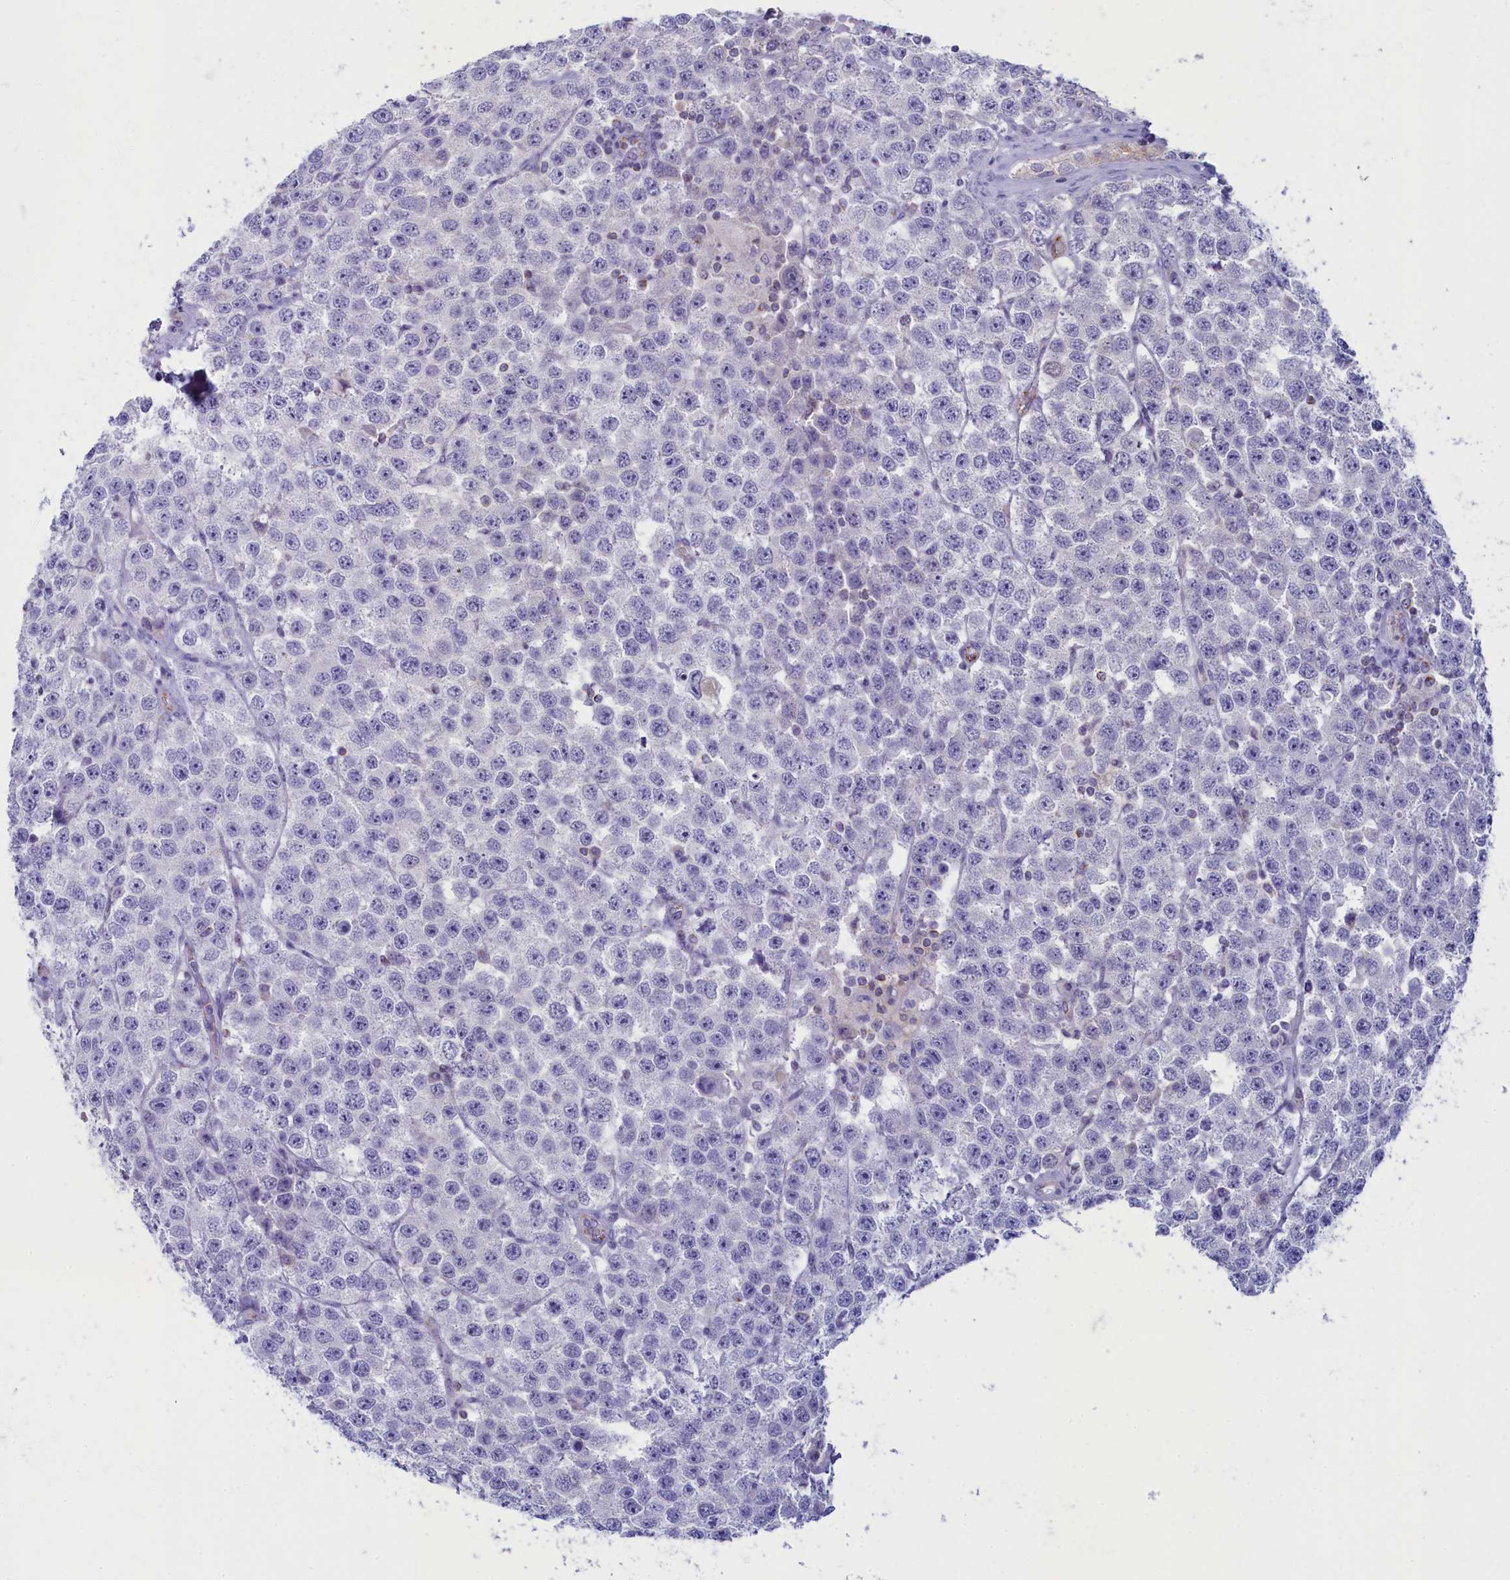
{"staining": {"intensity": "negative", "quantity": "none", "location": "none"}, "tissue": "testis cancer", "cell_type": "Tumor cells", "image_type": "cancer", "snomed": [{"axis": "morphology", "description": "Seminoma, NOS"}, {"axis": "topography", "description": "Testis"}], "caption": "DAB (3,3'-diaminobenzidine) immunohistochemical staining of human testis cancer (seminoma) displays no significant expression in tumor cells. (Brightfield microscopy of DAB immunohistochemistry at high magnification).", "gene": "OCIAD2", "patient": {"sex": "male", "age": 28}}